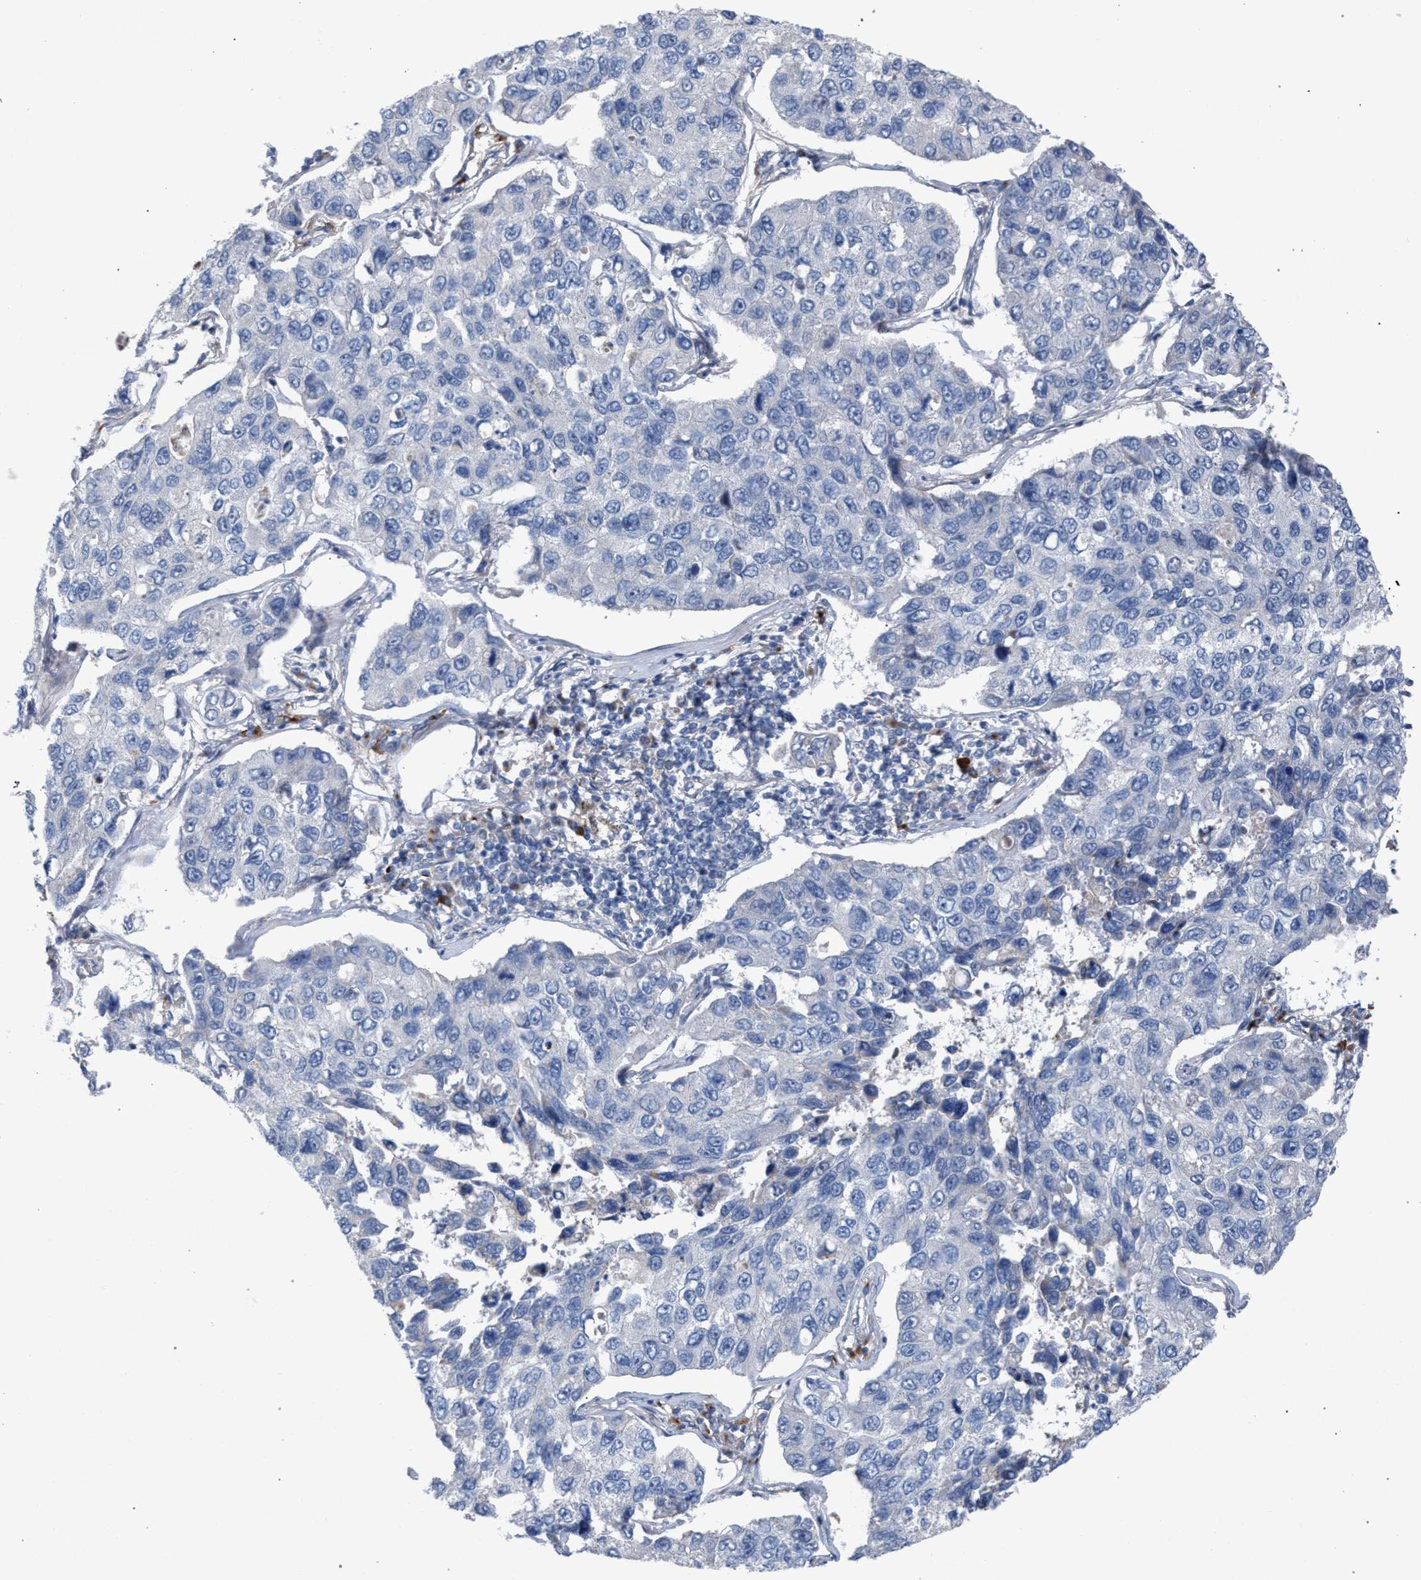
{"staining": {"intensity": "negative", "quantity": "none", "location": "none"}, "tissue": "lung cancer", "cell_type": "Tumor cells", "image_type": "cancer", "snomed": [{"axis": "morphology", "description": "Adenocarcinoma, NOS"}, {"axis": "topography", "description": "Lung"}], "caption": "An IHC photomicrograph of lung cancer (adenocarcinoma) is shown. There is no staining in tumor cells of lung cancer (adenocarcinoma).", "gene": "RNF135", "patient": {"sex": "male", "age": 64}}